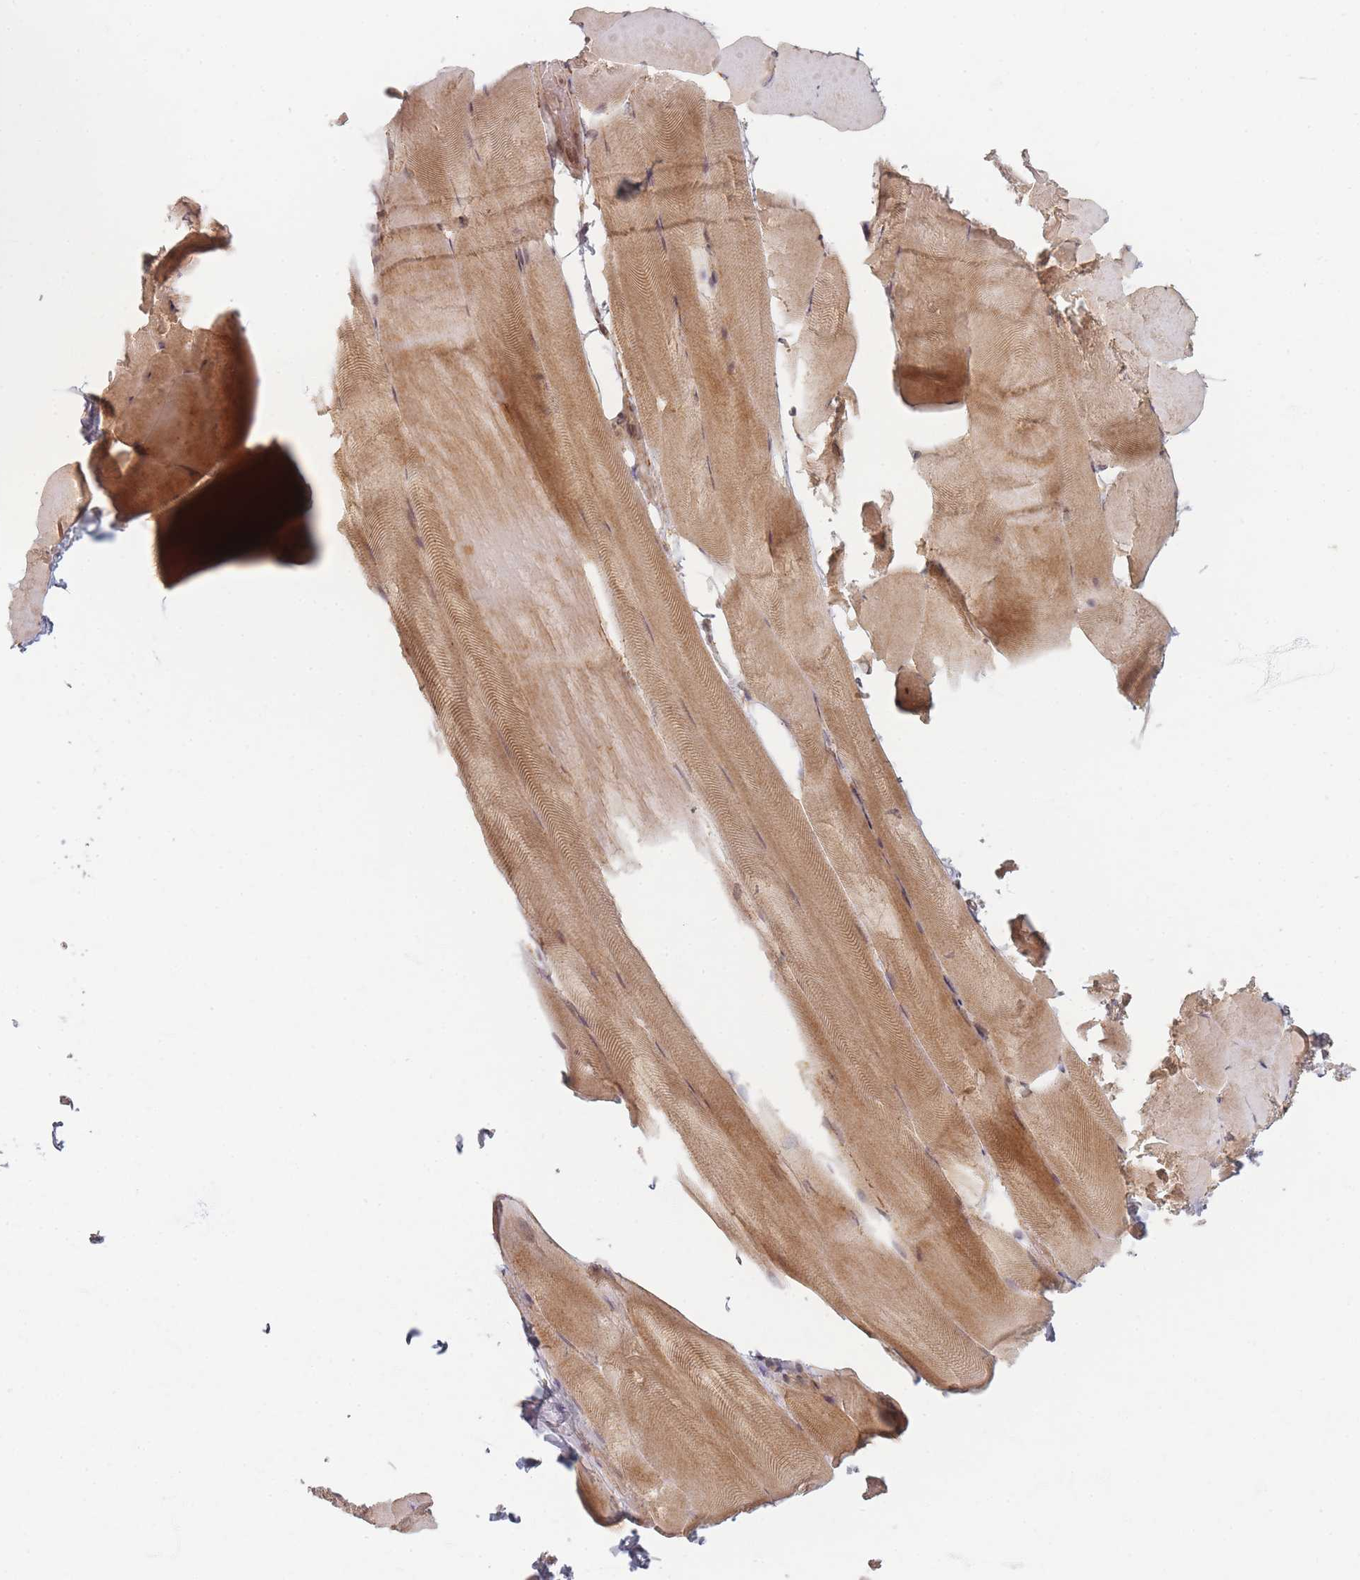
{"staining": {"intensity": "moderate", "quantity": ">75%", "location": "cytoplasmic/membranous,nuclear"}, "tissue": "skeletal muscle", "cell_type": "Myocytes", "image_type": "normal", "snomed": [{"axis": "morphology", "description": "Normal tissue, NOS"}, {"axis": "topography", "description": "Skeletal muscle"}], "caption": "The photomicrograph demonstrates a brown stain indicating the presence of a protein in the cytoplasmic/membranous,nuclear of myocytes in skeletal muscle. The staining was performed using DAB, with brown indicating positive protein expression. Nuclei are stained blue with hematoxylin.", "gene": "RADX", "patient": {"sex": "female", "age": 64}}